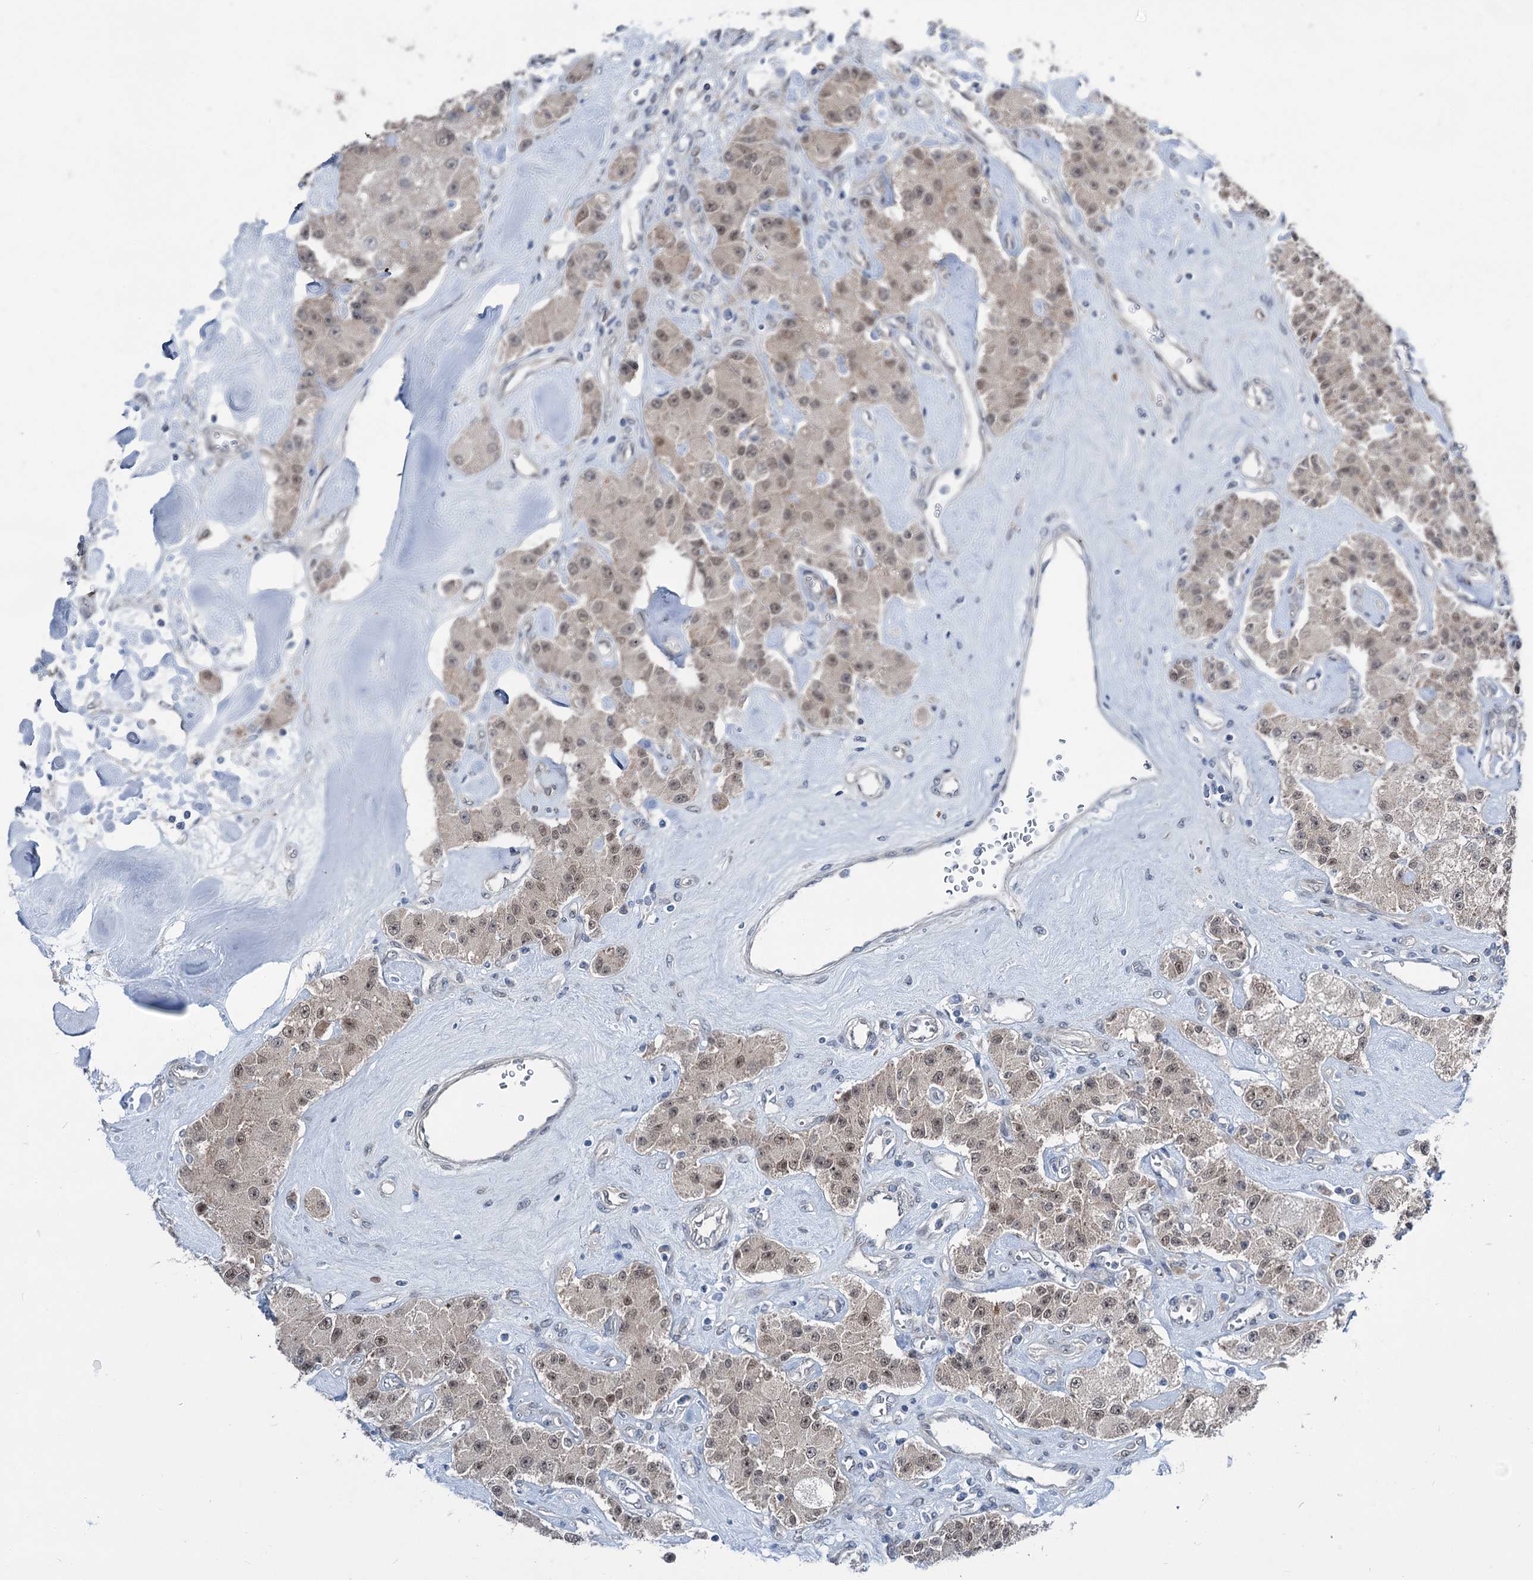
{"staining": {"intensity": "weak", "quantity": "25%-75%", "location": "nuclear"}, "tissue": "carcinoid", "cell_type": "Tumor cells", "image_type": "cancer", "snomed": [{"axis": "morphology", "description": "Carcinoid, malignant, NOS"}, {"axis": "topography", "description": "Pancreas"}], "caption": "Protein analysis of malignant carcinoid tissue reveals weak nuclear positivity in about 25%-75% of tumor cells.", "gene": "DCUN1D4", "patient": {"sex": "male", "age": 41}}